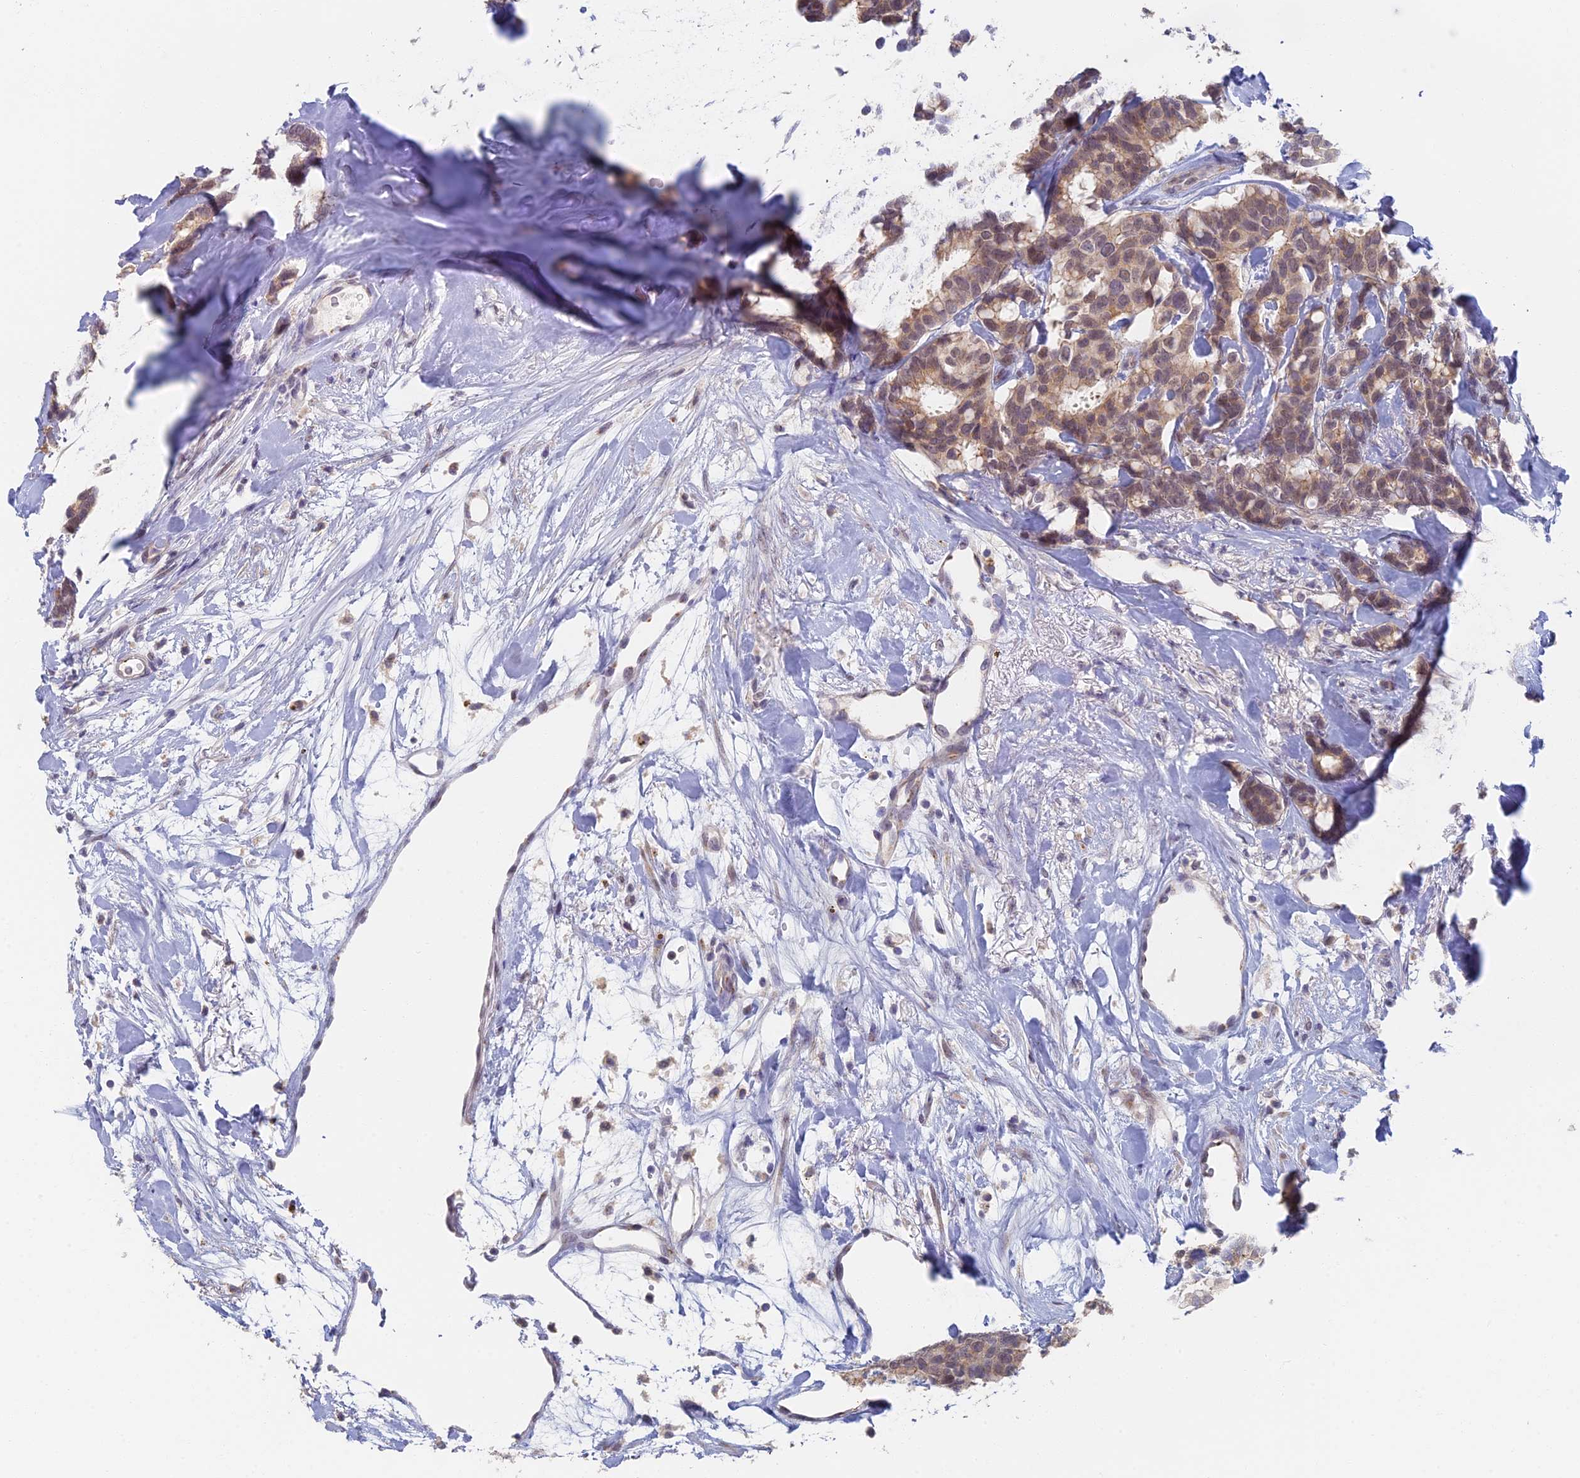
{"staining": {"intensity": "weak", "quantity": ">75%", "location": "cytoplasmic/membranous"}, "tissue": "breast cancer", "cell_type": "Tumor cells", "image_type": "cancer", "snomed": [{"axis": "morphology", "description": "Duct carcinoma"}, {"axis": "topography", "description": "Breast"}], "caption": "Approximately >75% of tumor cells in invasive ductal carcinoma (breast) show weak cytoplasmic/membranous protein staining as visualized by brown immunohistochemical staining.", "gene": "GPATCH1", "patient": {"sex": "female", "age": 87}}